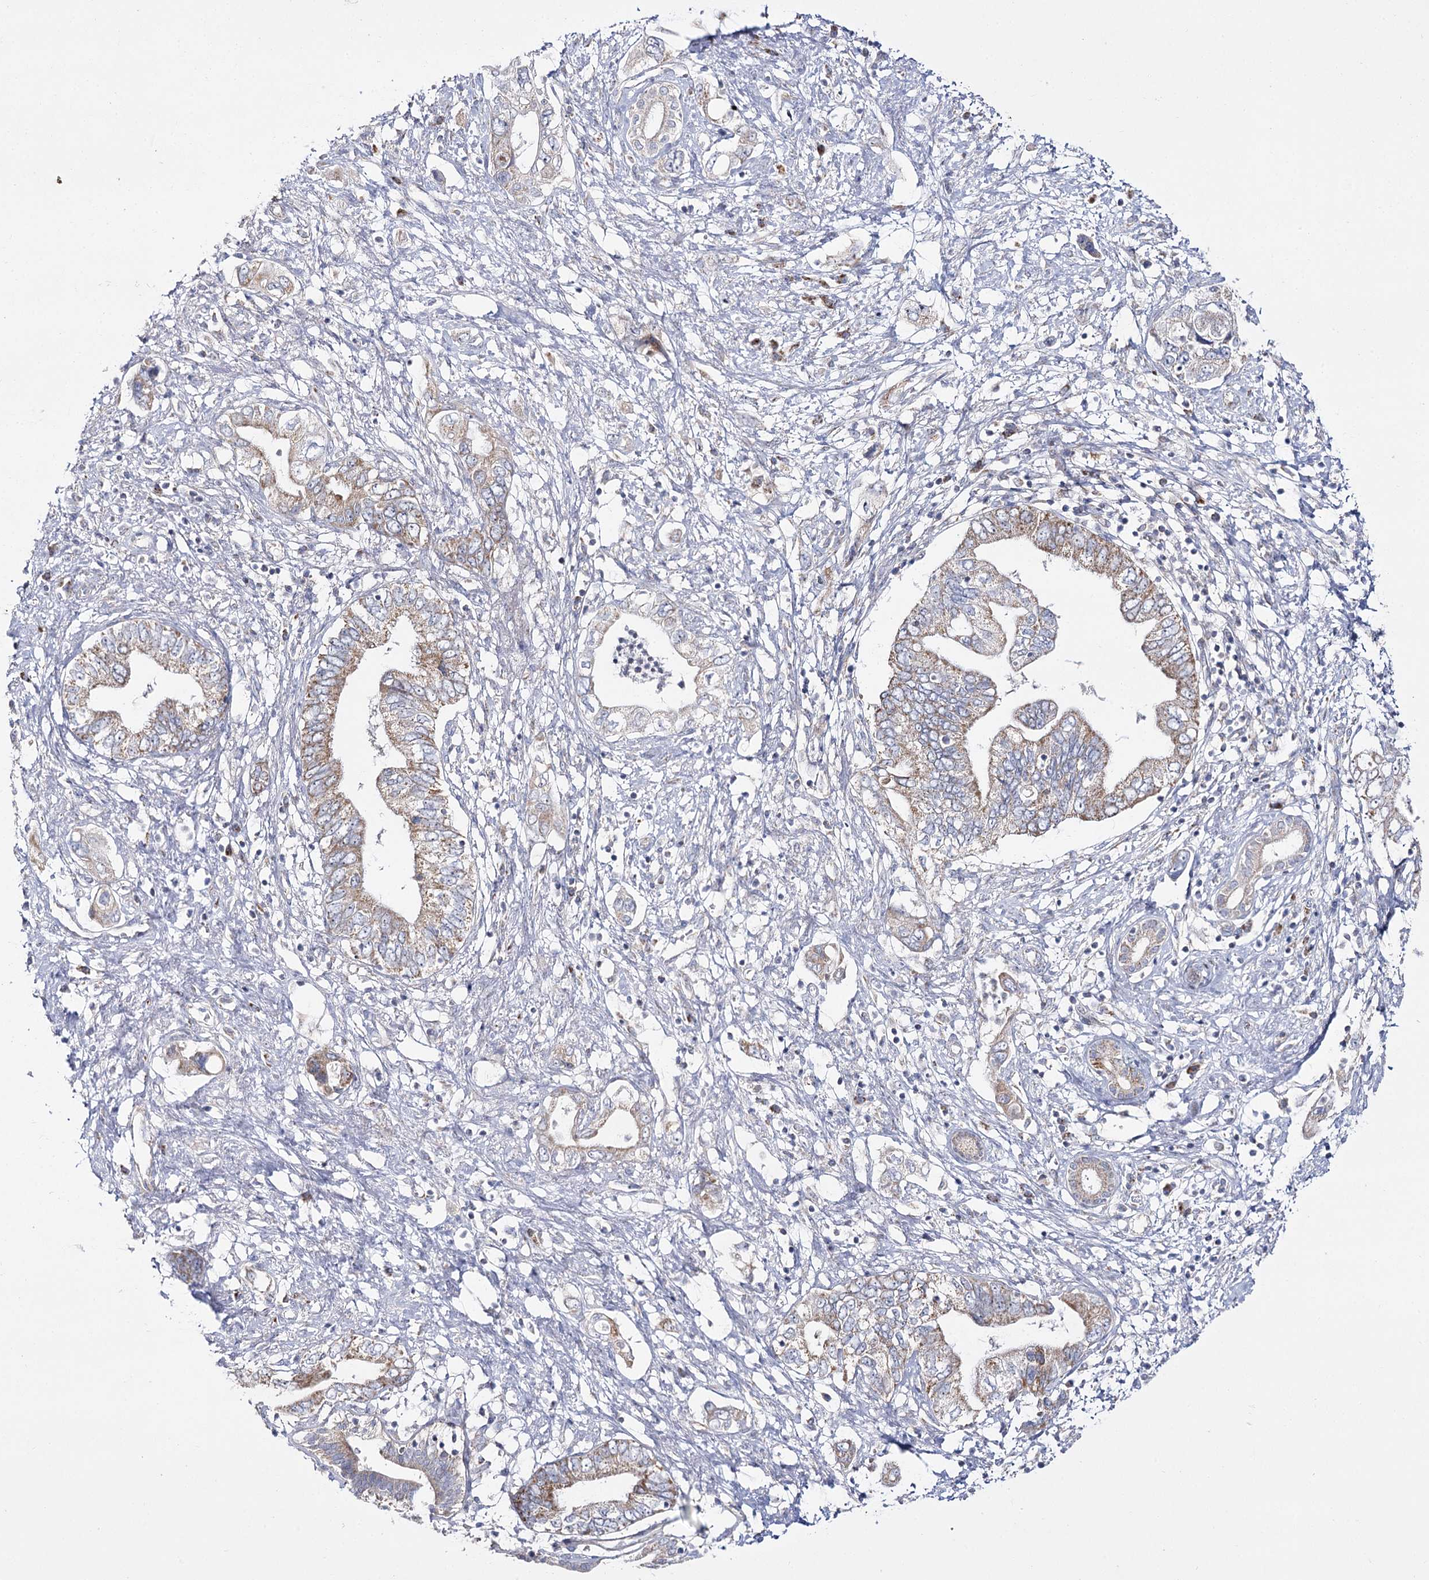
{"staining": {"intensity": "weak", "quantity": "25%-75%", "location": "cytoplasmic/membranous"}, "tissue": "pancreatic cancer", "cell_type": "Tumor cells", "image_type": "cancer", "snomed": [{"axis": "morphology", "description": "Adenocarcinoma, NOS"}, {"axis": "topography", "description": "Pancreas"}], "caption": "Pancreatic adenocarcinoma was stained to show a protein in brown. There is low levels of weak cytoplasmic/membranous staining in approximately 25%-75% of tumor cells. (DAB IHC with brightfield microscopy, high magnification).", "gene": "NADK2", "patient": {"sex": "female", "age": 73}}